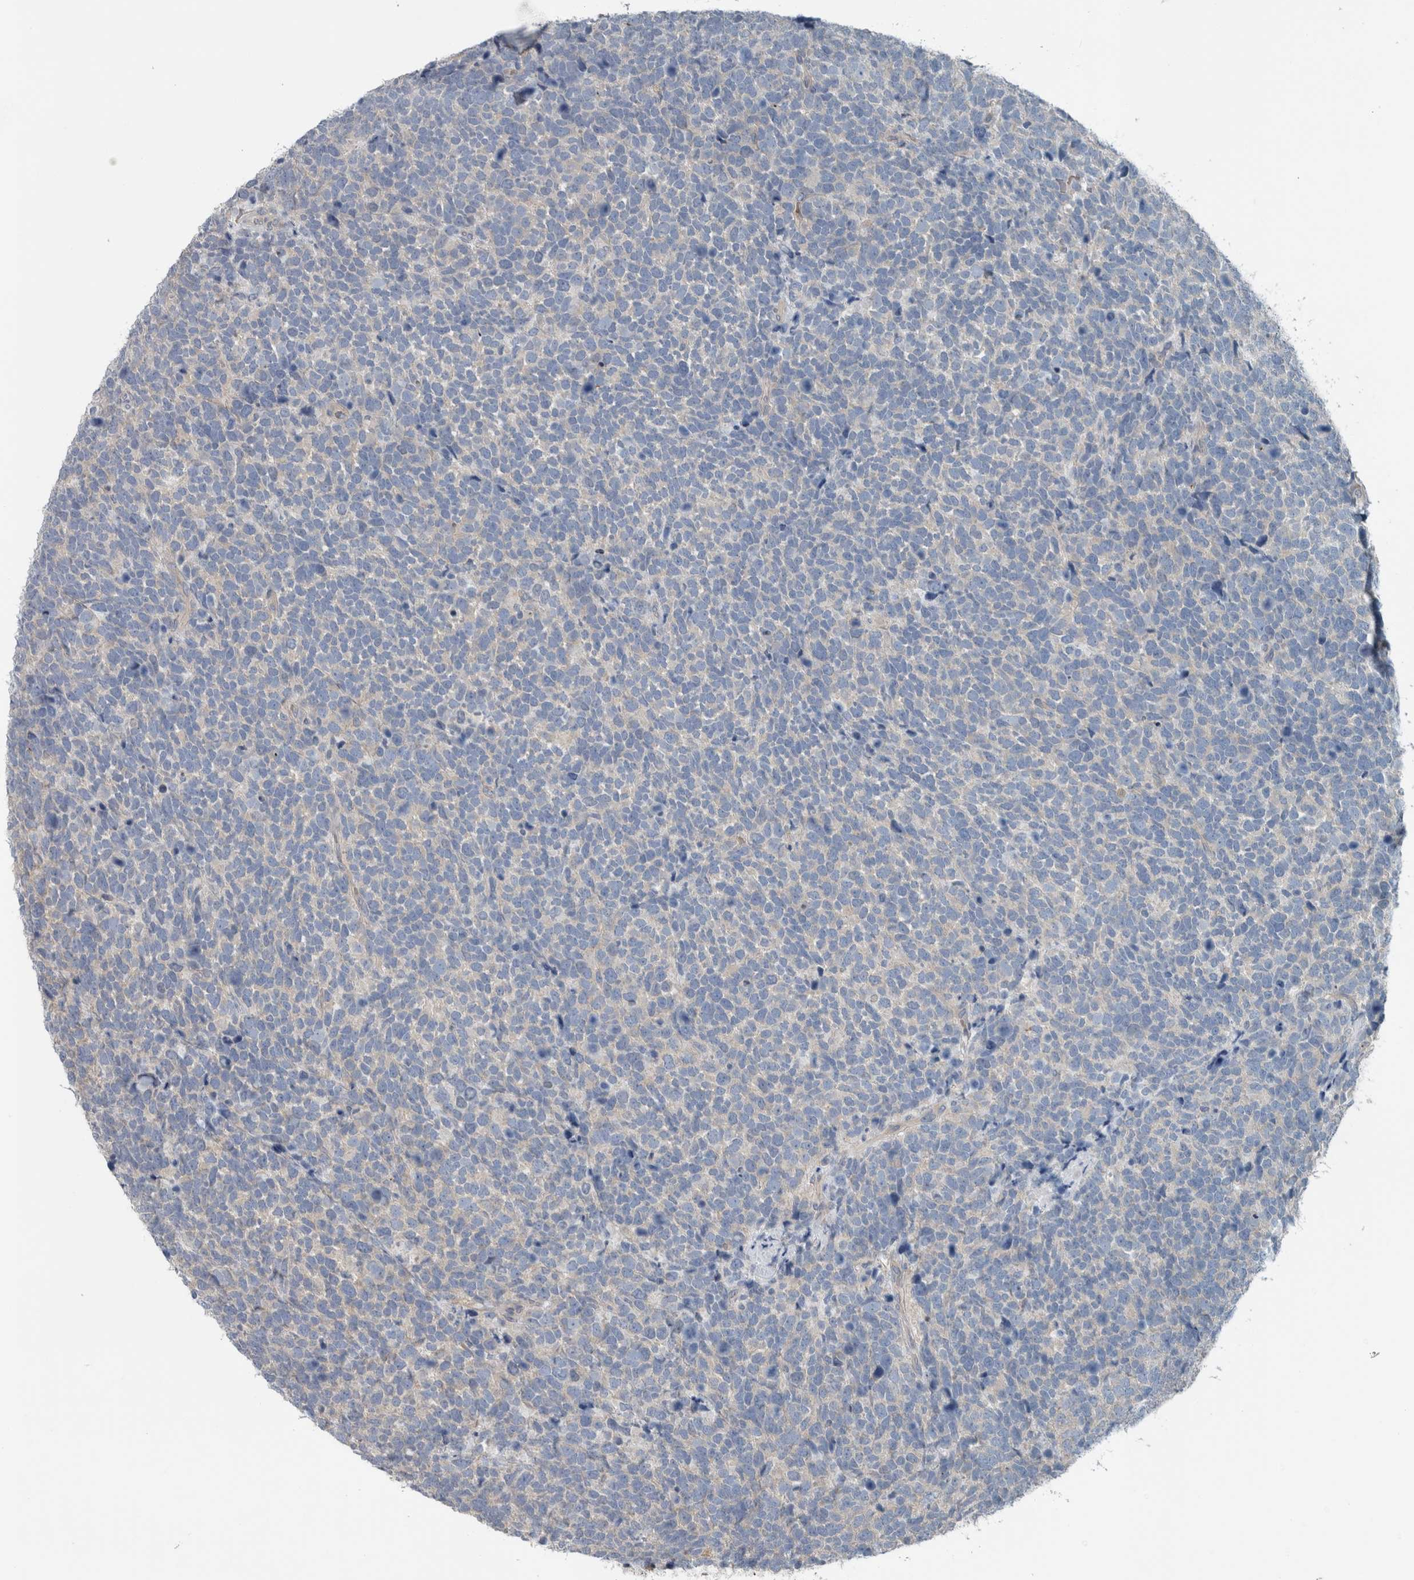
{"staining": {"intensity": "negative", "quantity": "none", "location": "none"}, "tissue": "urothelial cancer", "cell_type": "Tumor cells", "image_type": "cancer", "snomed": [{"axis": "morphology", "description": "Urothelial carcinoma, High grade"}, {"axis": "topography", "description": "Urinary bladder"}], "caption": "An image of urothelial carcinoma (high-grade) stained for a protein demonstrates no brown staining in tumor cells.", "gene": "SH3GL2", "patient": {"sex": "female", "age": 82}}